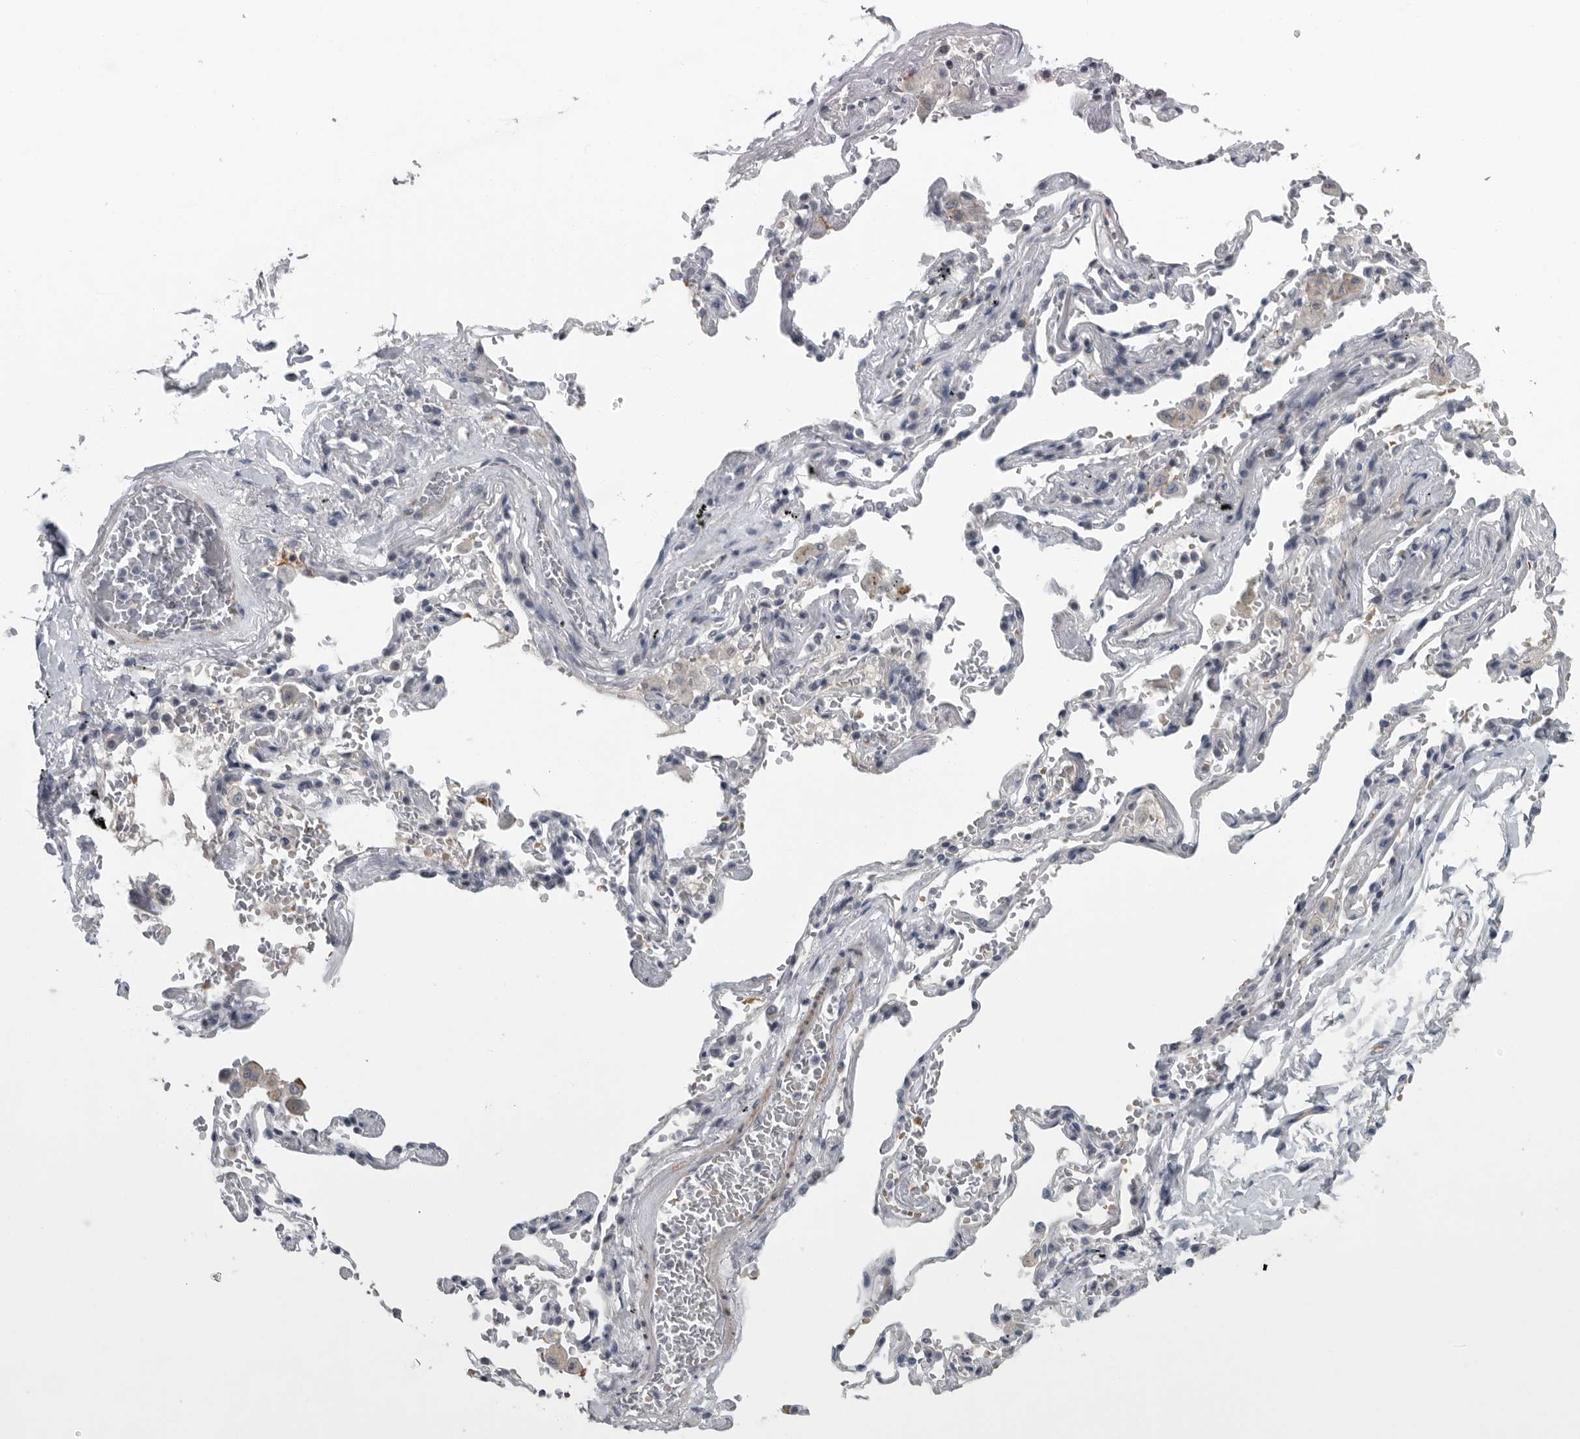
{"staining": {"intensity": "negative", "quantity": "none", "location": "none"}, "tissue": "adipose tissue", "cell_type": "Adipocytes", "image_type": "normal", "snomed": [{"axis": "morphology", "description": "Normal tissue, NOS"}, {"axis": "topography", "description": "Cartilage tissue"}, {"axis": "topography", "description": "Lung"}], "caption": "DAB immunohistochemical staining of benign adipose tissue demonstrates no significant positivity in adipocytes. (DAB (3,3'-diaminobenzidine) immunohistochemistry, high magnification).", "gene": "MPP3", "patient": {"sex": "female", "age": 77}}